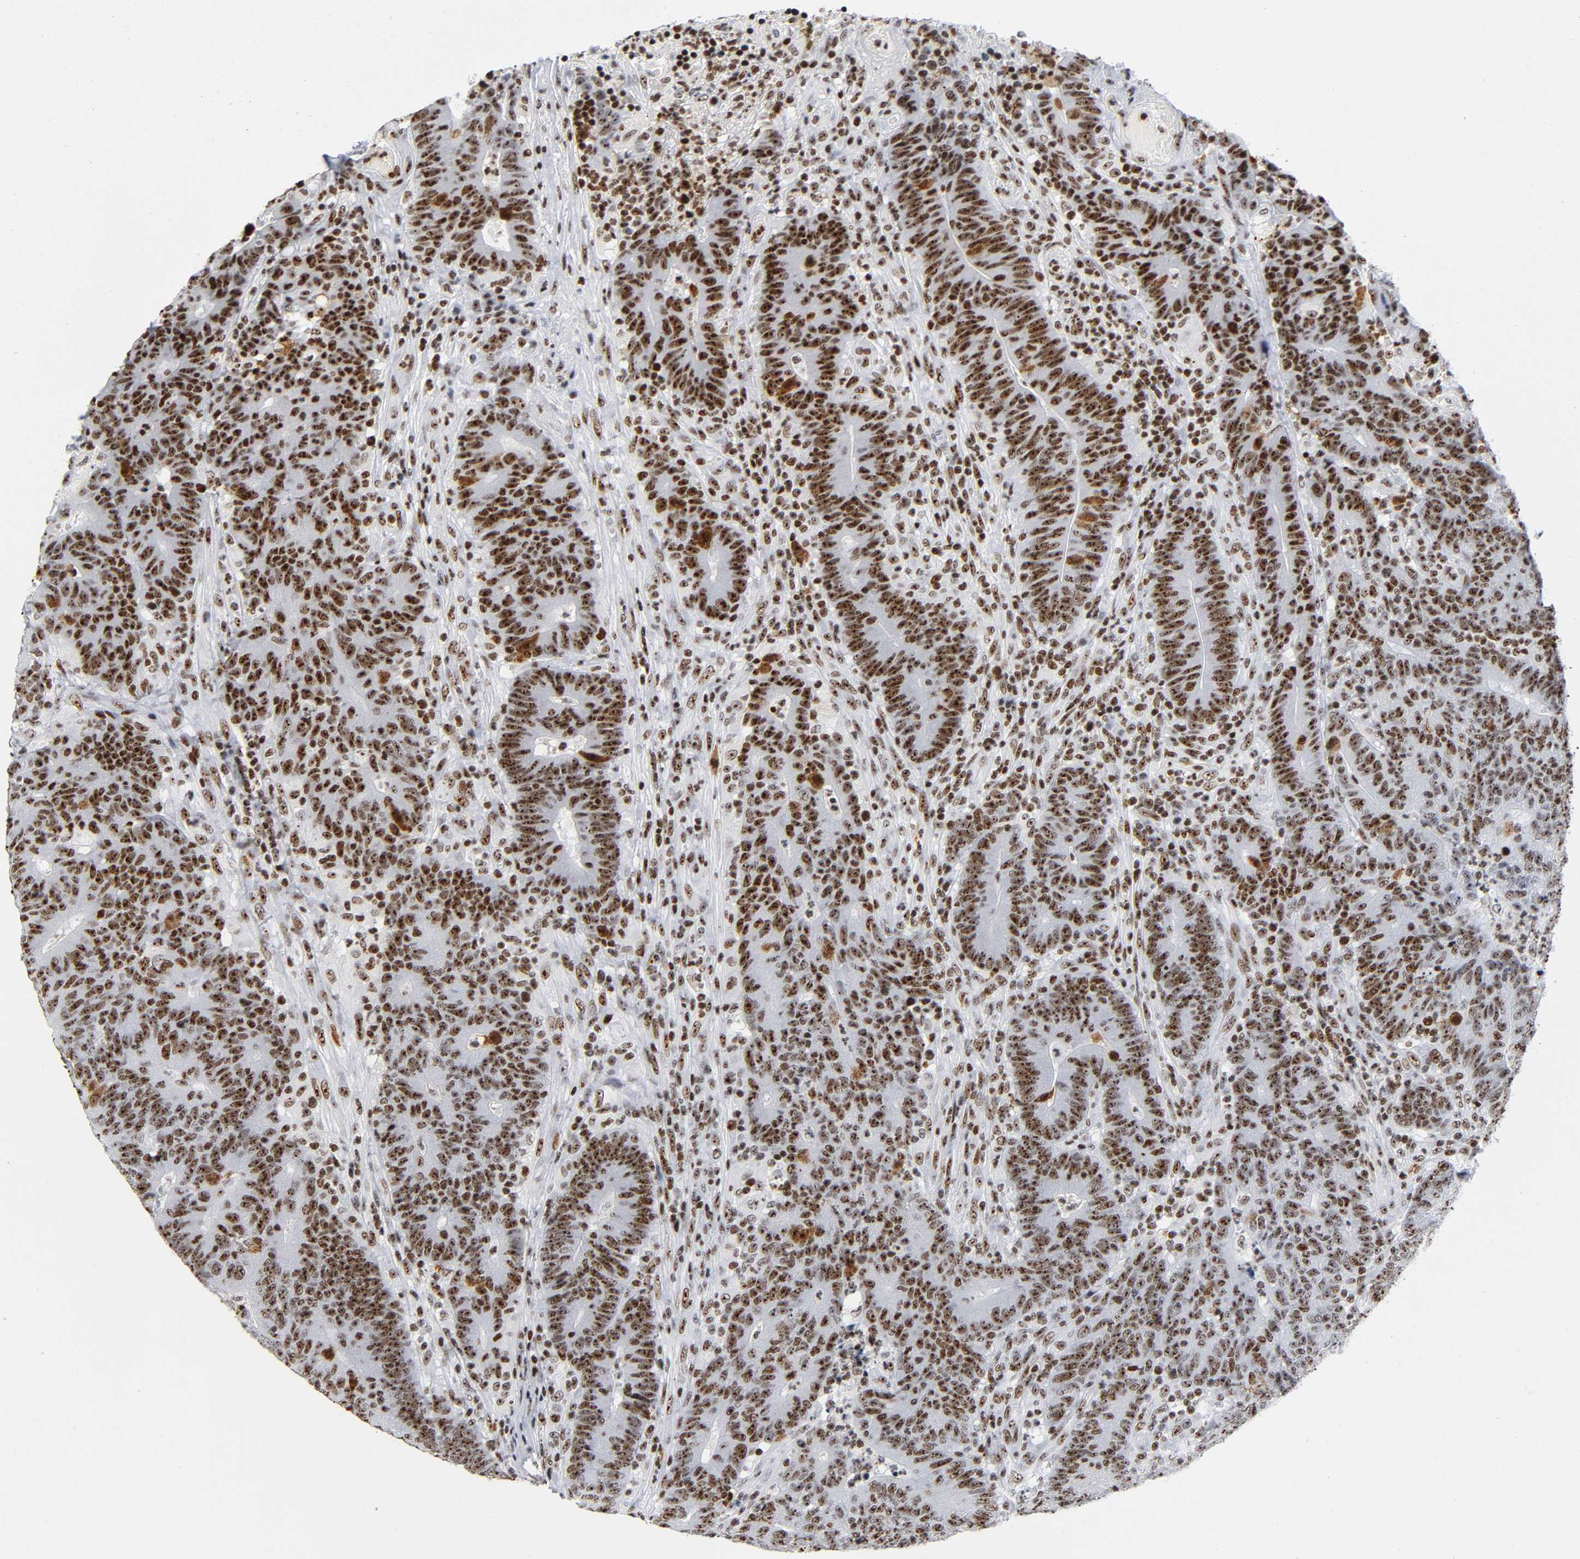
{"staining": {"intensity": "strong", "quantity": ">75%", "location": "nuclear"}, "tissue": "colorectal cancer", "cell_type": "Tumor cells", "image_type": "cancer", "snomed": [{"axis": "morphology", "description": "Normal tissue, NOS"}, {"axis": "morphology", "description": "Adenocarcinoma, NOS"}, {"axis": "topography", "description": "Colon"}], "caption": "Strong nuclear staining is present in about >75% of tumor cells in colorectal cancer. Immunohistochemistry (ihc) stains the protein in brown and the nuclei are stained blue.", "gene": "UBTF", "patient": {"sex": "female", "age": 75}}